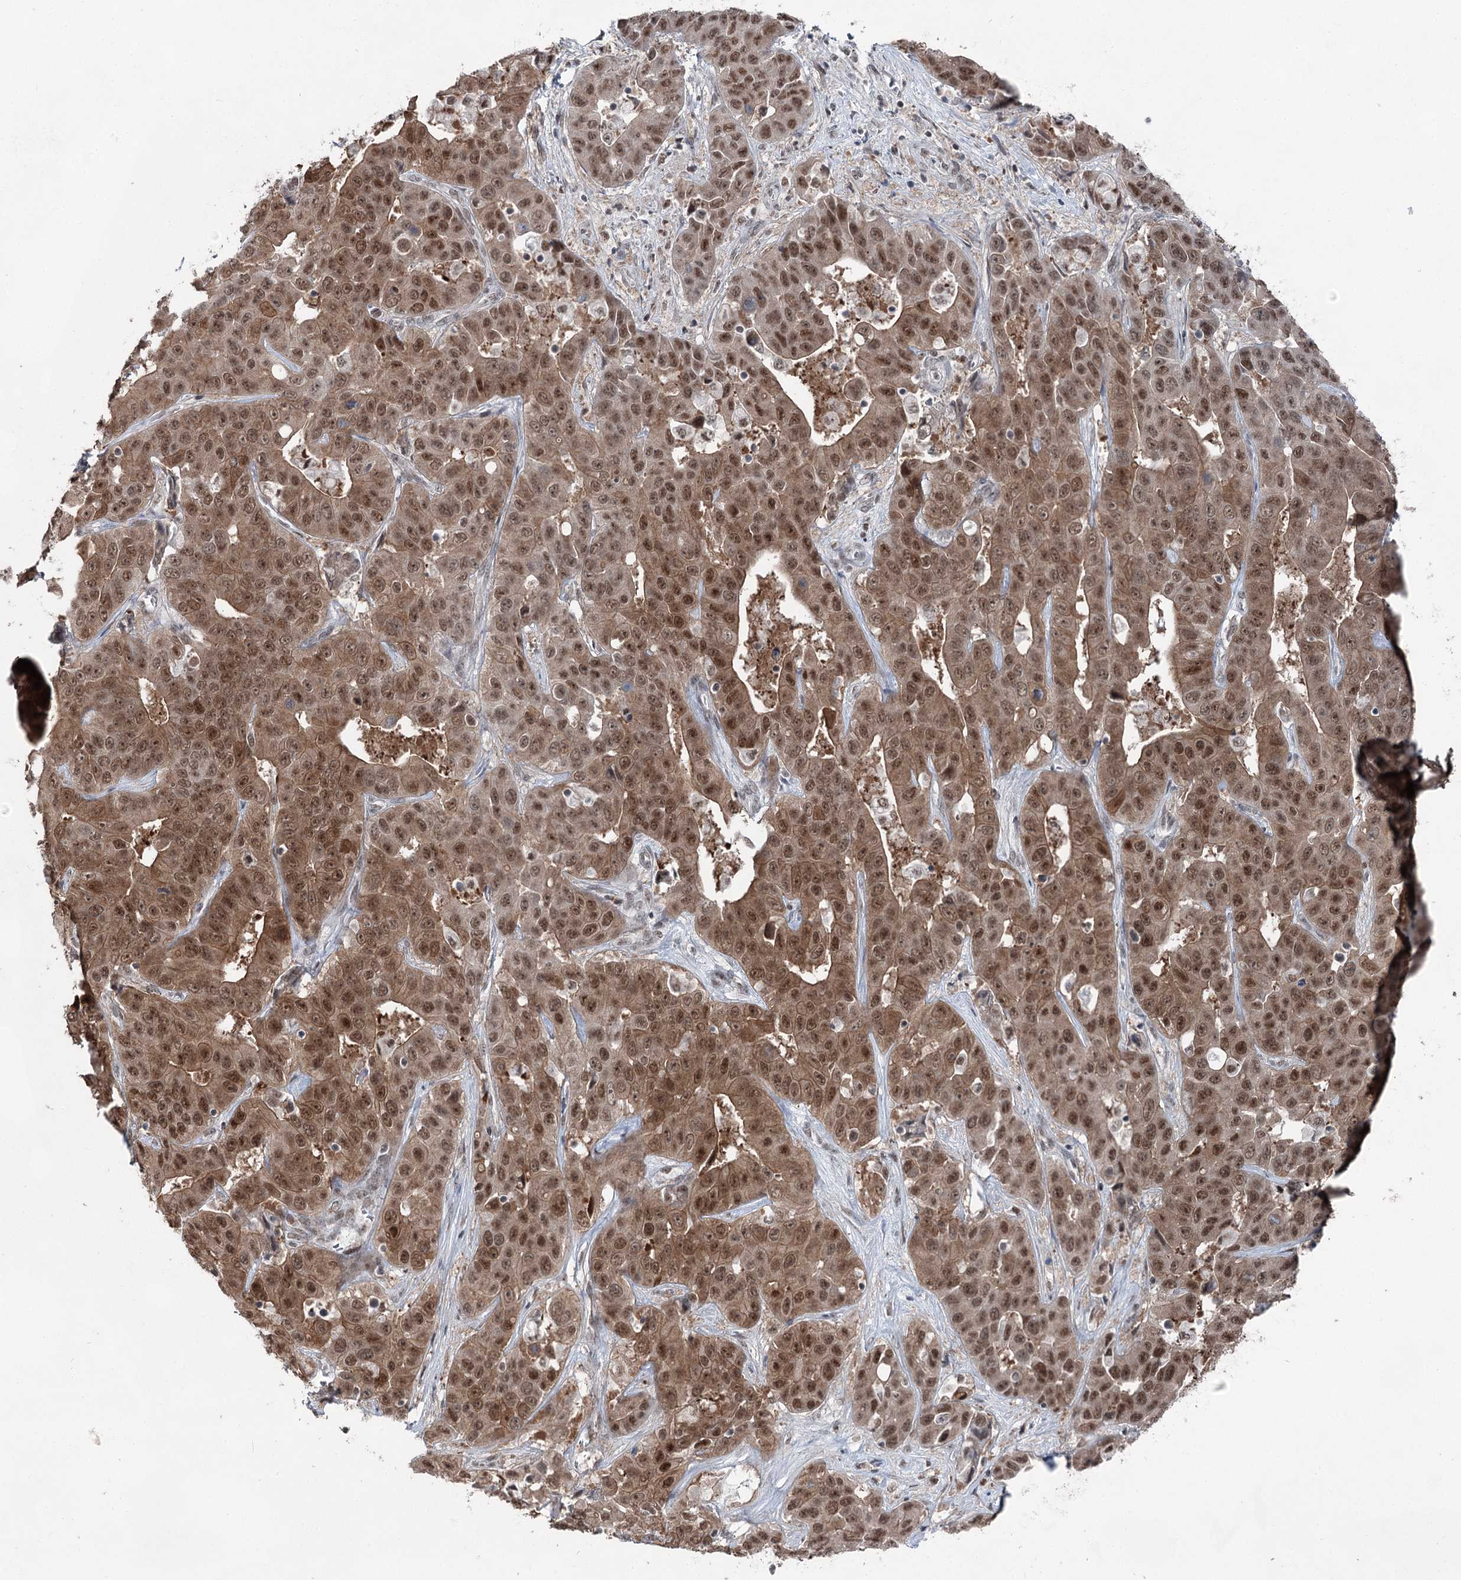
{"staining": {"intensity": "moderate", "quantity": ">75%", "location": "cytoplasmic/membranous,nuclear"}, "tissue": "liver cancer", "cell_type": "Tumor cells", "image_type": "cancer", "snomed": [{"axis": "morphology", "description": "Cholangiocarcinoma"}, {"axis": "topography", "description": "Liver"}], "caption": "Human liver cholangiocarcinoma stained with a brown dye reveals moderate cytoplasmic/membranous and nuclear positive positivity in approximately >75% of tumor cells.", "gene": "ZCCHC8", "patient": {"sex": "female", "age": 52}}